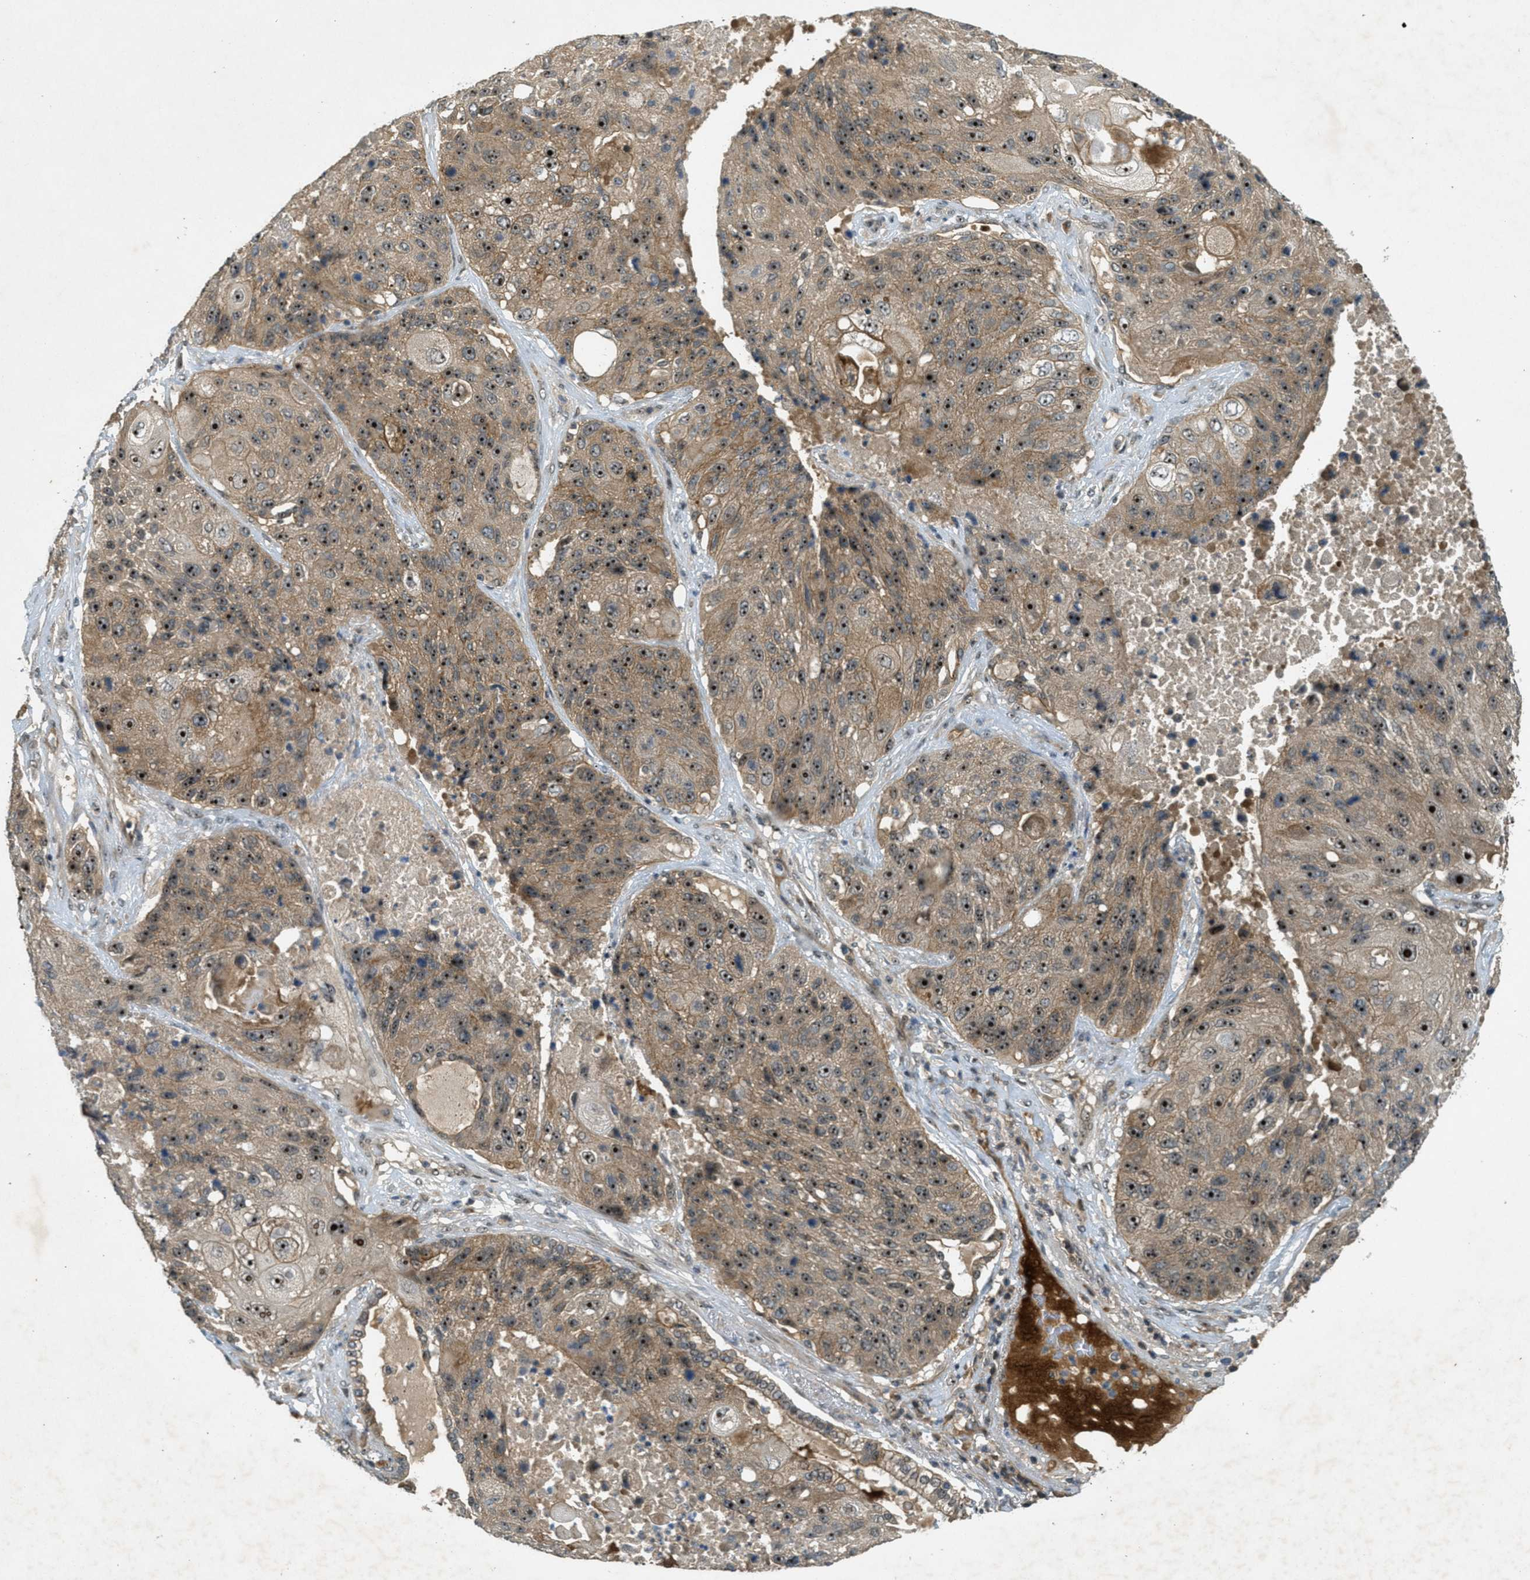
{"staining": {"intensity": "moderate", "quantity": ">75%", "location": "cytoplasmic/membranous,nuclear"}, "tissue": "lung cancer", "cell_type": "Tumor cells", "image_type": "cancer", "snomed": [{"axis": "morphology", "description": "Squamous cell carcinoma, NOS"}, {"axis": "topography", "description": "Lung"}], "caption": "Immunohistochemical staining of human lung cancer (squamous cell carcinoma) displays medium levels of moderate cytoplasmic/membranous and nuclear protein positivity in about >75% of tumor cells. The protein is shown in brown color, while the nuclei are stained blue.", "gene": "STK11", "patient": {"sex": "male", "age": 61}}